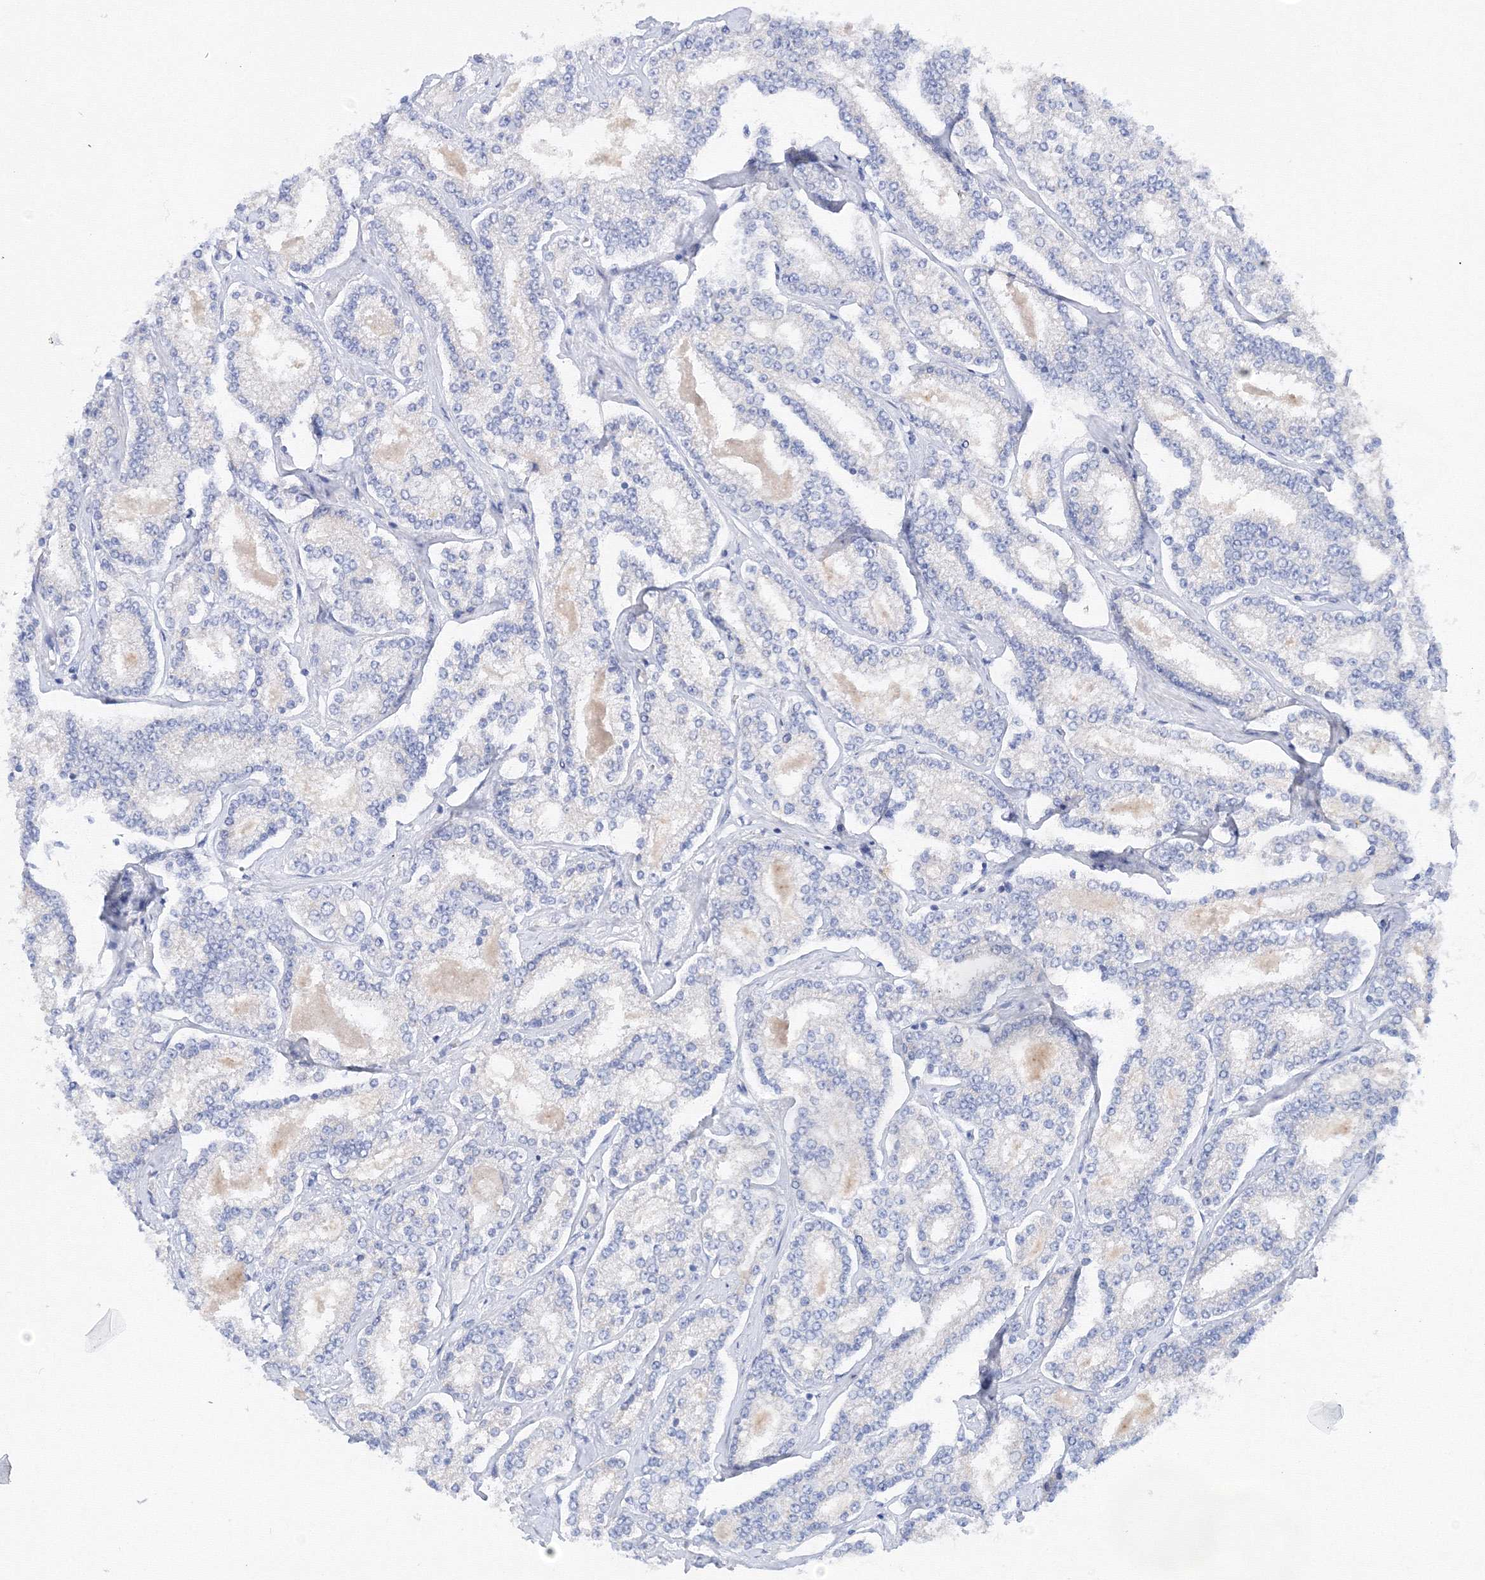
{"staining": {"intensity": "negative", "quantity": "none", "location": "none"}, "tissue": "prostate cancer", "cell_type": "Tumor cells", "image_type": "cancer", "snomed": [{"axis": "morphology", "description": "Normal tissue, NOS"}, {"axis": "morphology", "description": "Adenocarcinoma, High grade"}, {"axis": "topography", "description": "Prostate"}], "caption": "Tumor cells show no significant staining in prostate cancer (high-grade adenocarcinoma).", "gene": "TAMM41", "patient": {"sex": "male", "age": 83}}